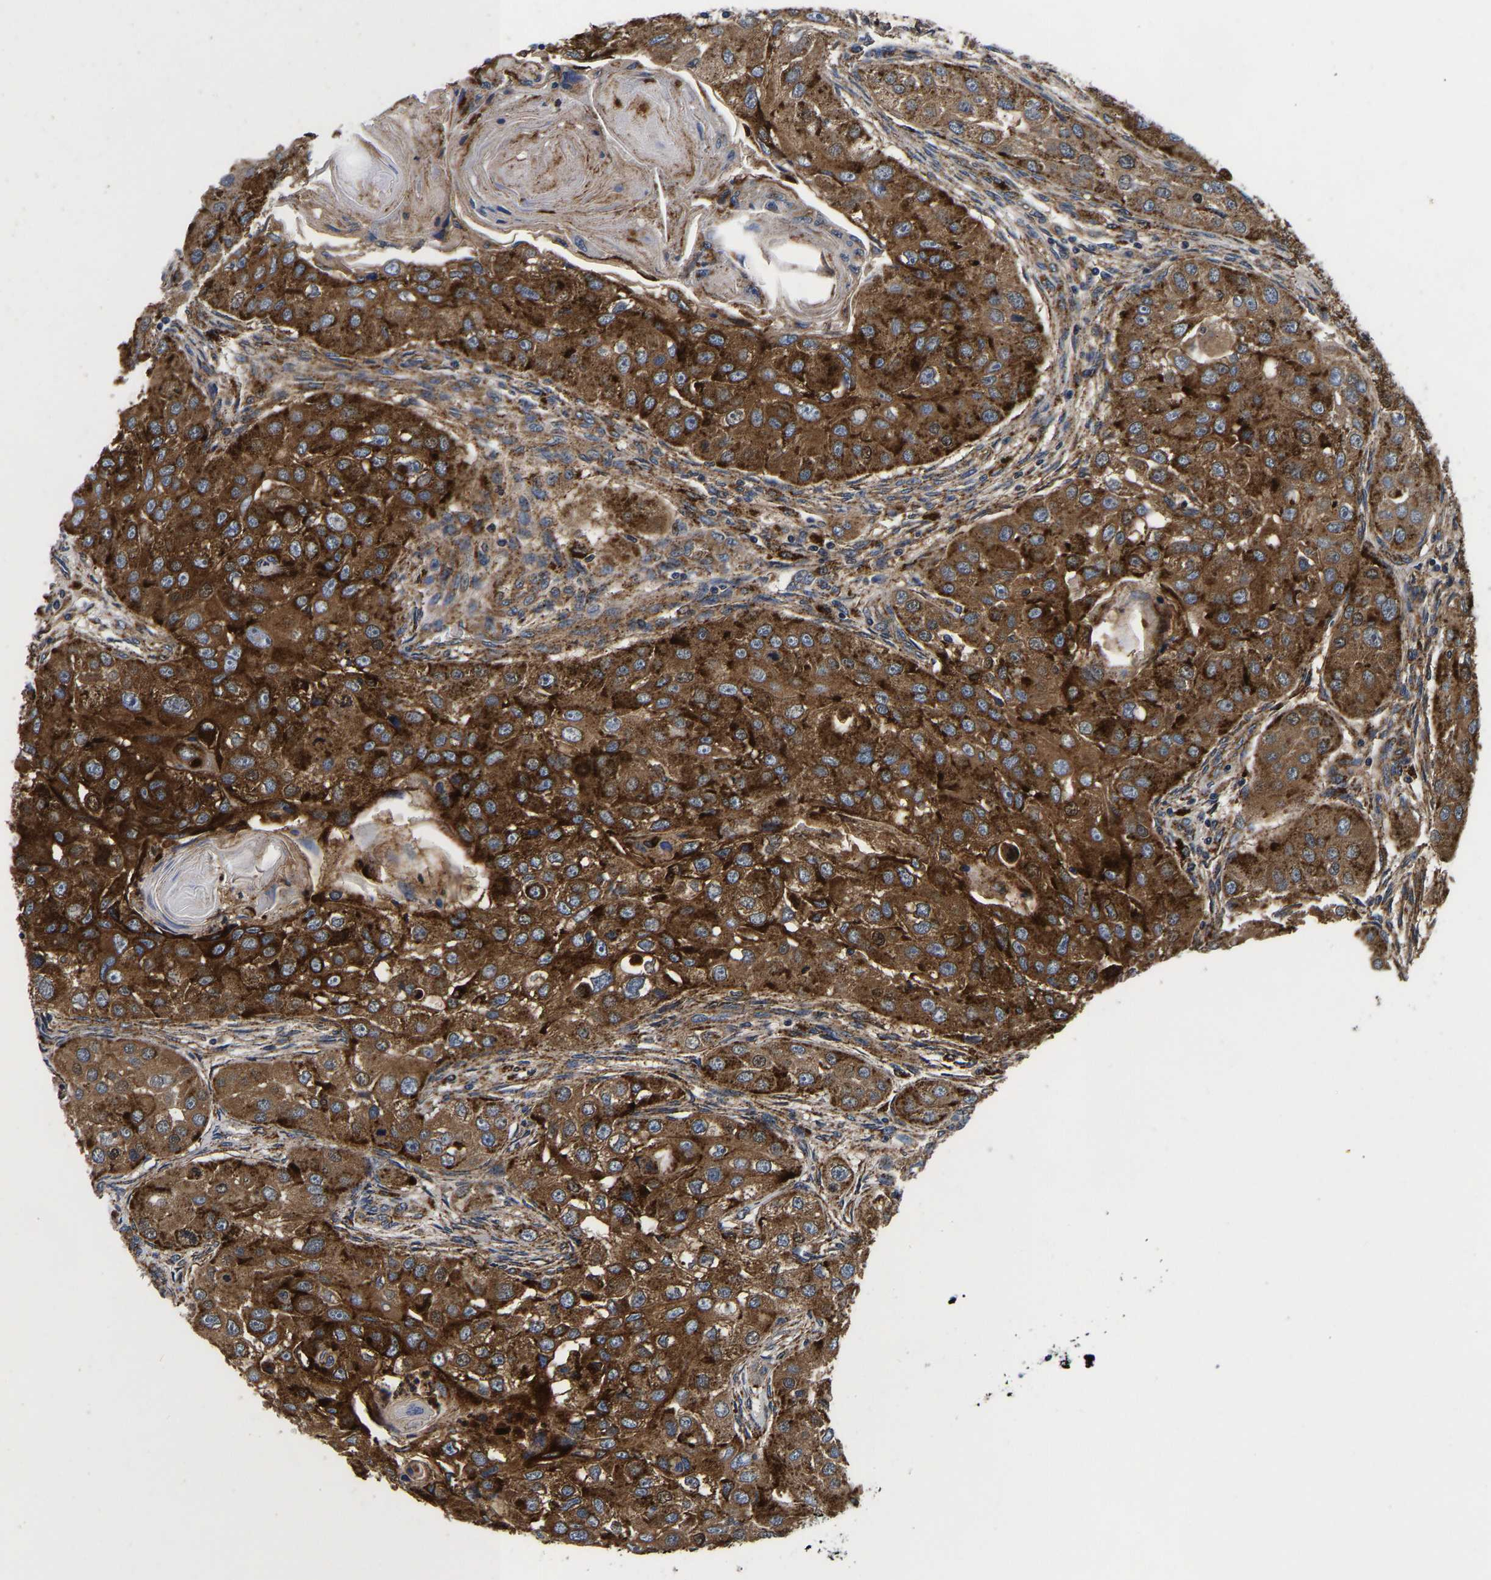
{"staining": {"intensity": "strong", "quantity": ">75%", "location": "cytoplasmic/membranous"}, "tissue": "head and neck cancer", "cell_type": "Tumor cells", "image_type": "cancer", "snomed": [{"axis": "morphology", "description": "Normal tissue, NOS"}, {"axis": "morphology", "description": "Squamous cell carcinoma, NOS"}, {"axis": "topography", "description": "Skeletal muscle"}, {"axis": "topography", "description": "Head-Neck"}], "caption": "DAB (3,3'-diaminobenzidine) immunohistochemical staining of human squamous cell carcinoma (head and neck) exhibits strong cytoplasmic/membranous protein expression in approximately >75% of tumor cells.", "gene": "GRN", "patient": {"sex": "male", "age": 51}}